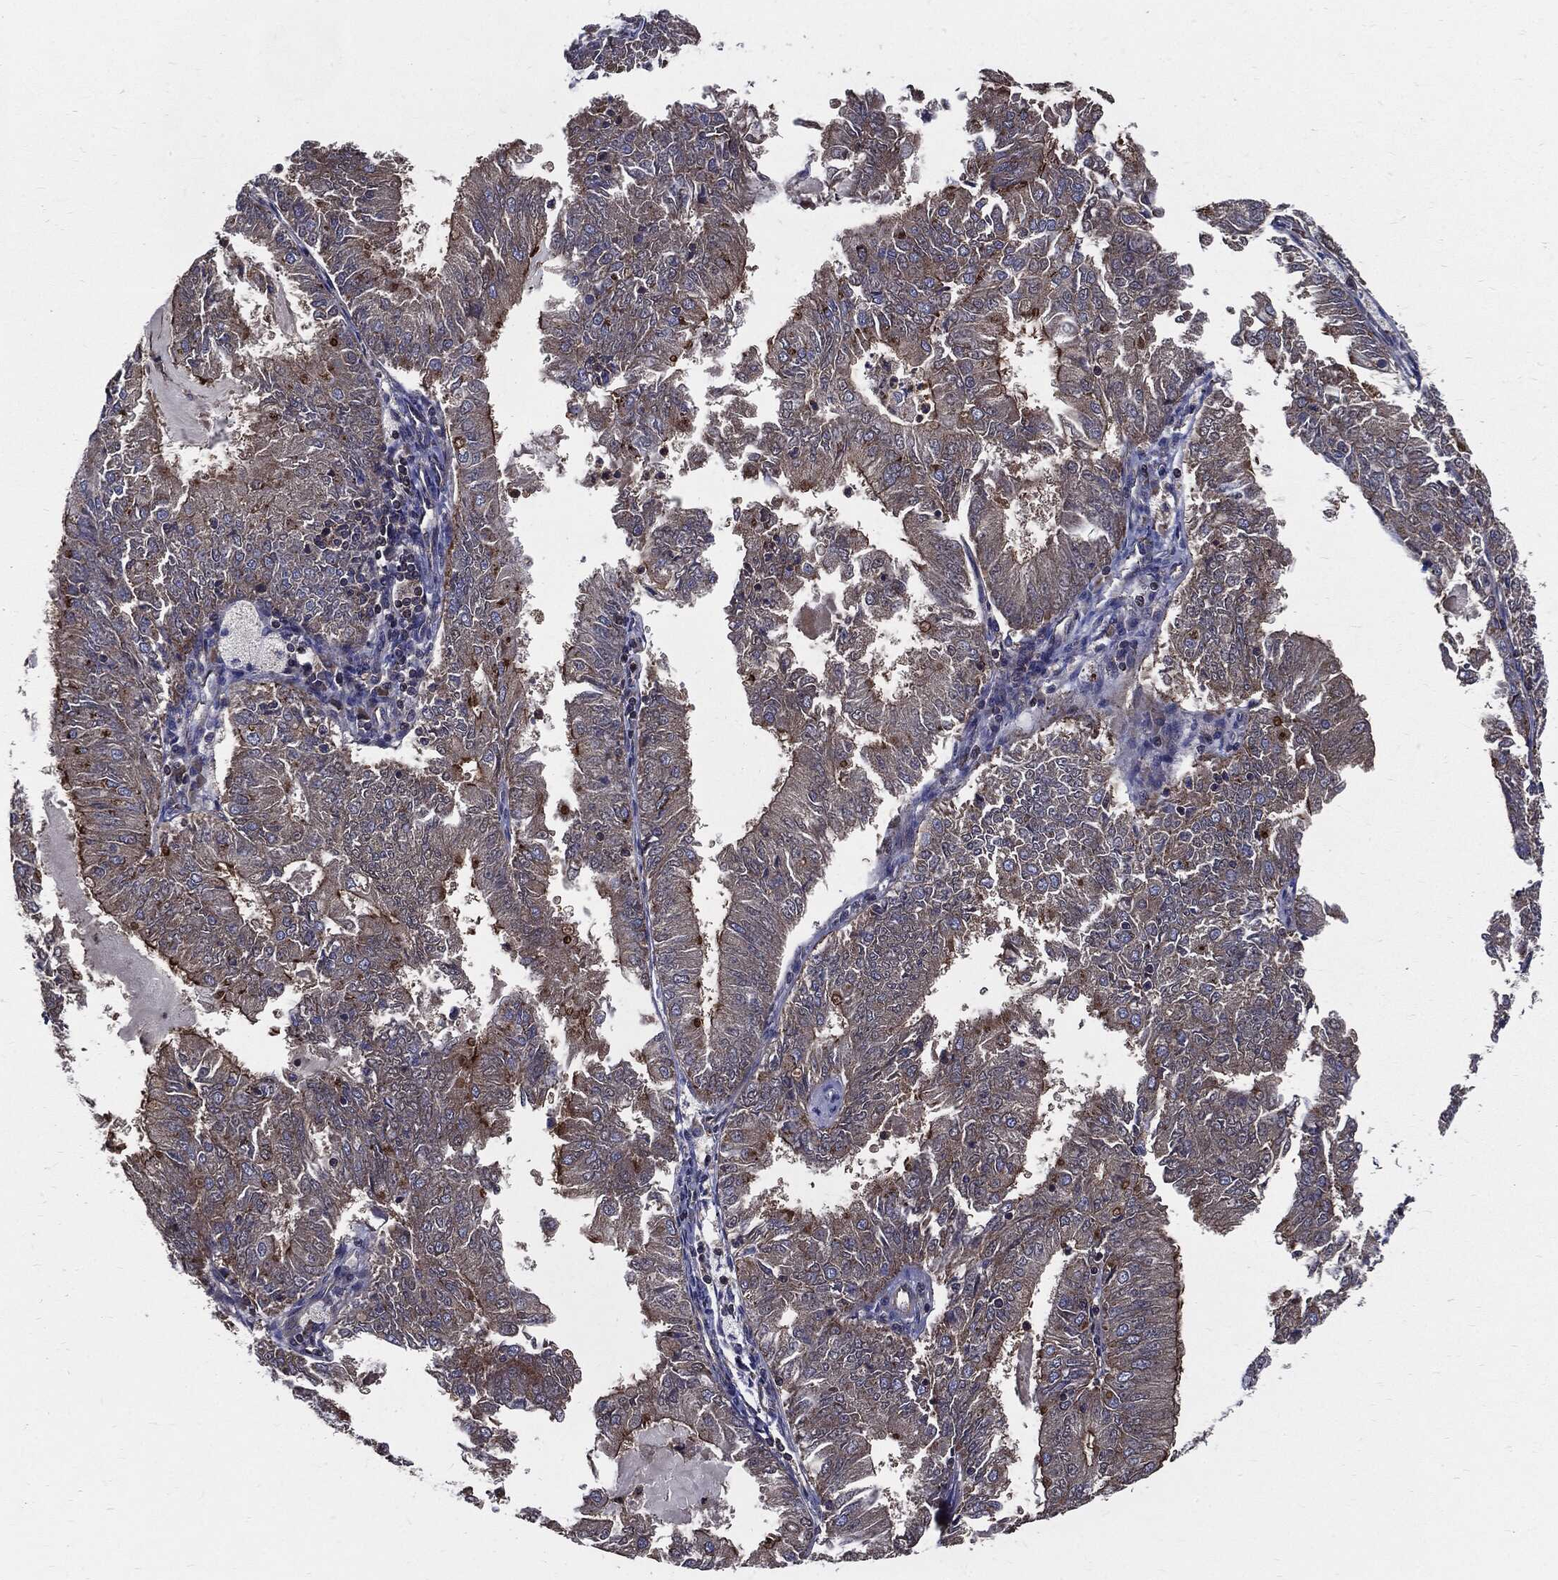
{"staining": {"intensity": "moderate", "quantity": "<25%", "location": "cytoplasmic/membranous"}, "tissue": "endometrial cancer", "cell_type": "Tumor cells", "image_type": "cancer", "snomed": [{"axis": "morphology", "description": "Adenocarcinoma, NOS"}, {"axis": "topography", "description": "Endometrium"}], "caption": "This histopathology image shows immunohistochemistry (IHC) staining of endometrial adenocarcinoma, with low moderate cytoplasmic/membranous expression in about <25% of tumor cells.", "gene": "PDCD6IP", "patient": {"sex": "female", "age": 57}}